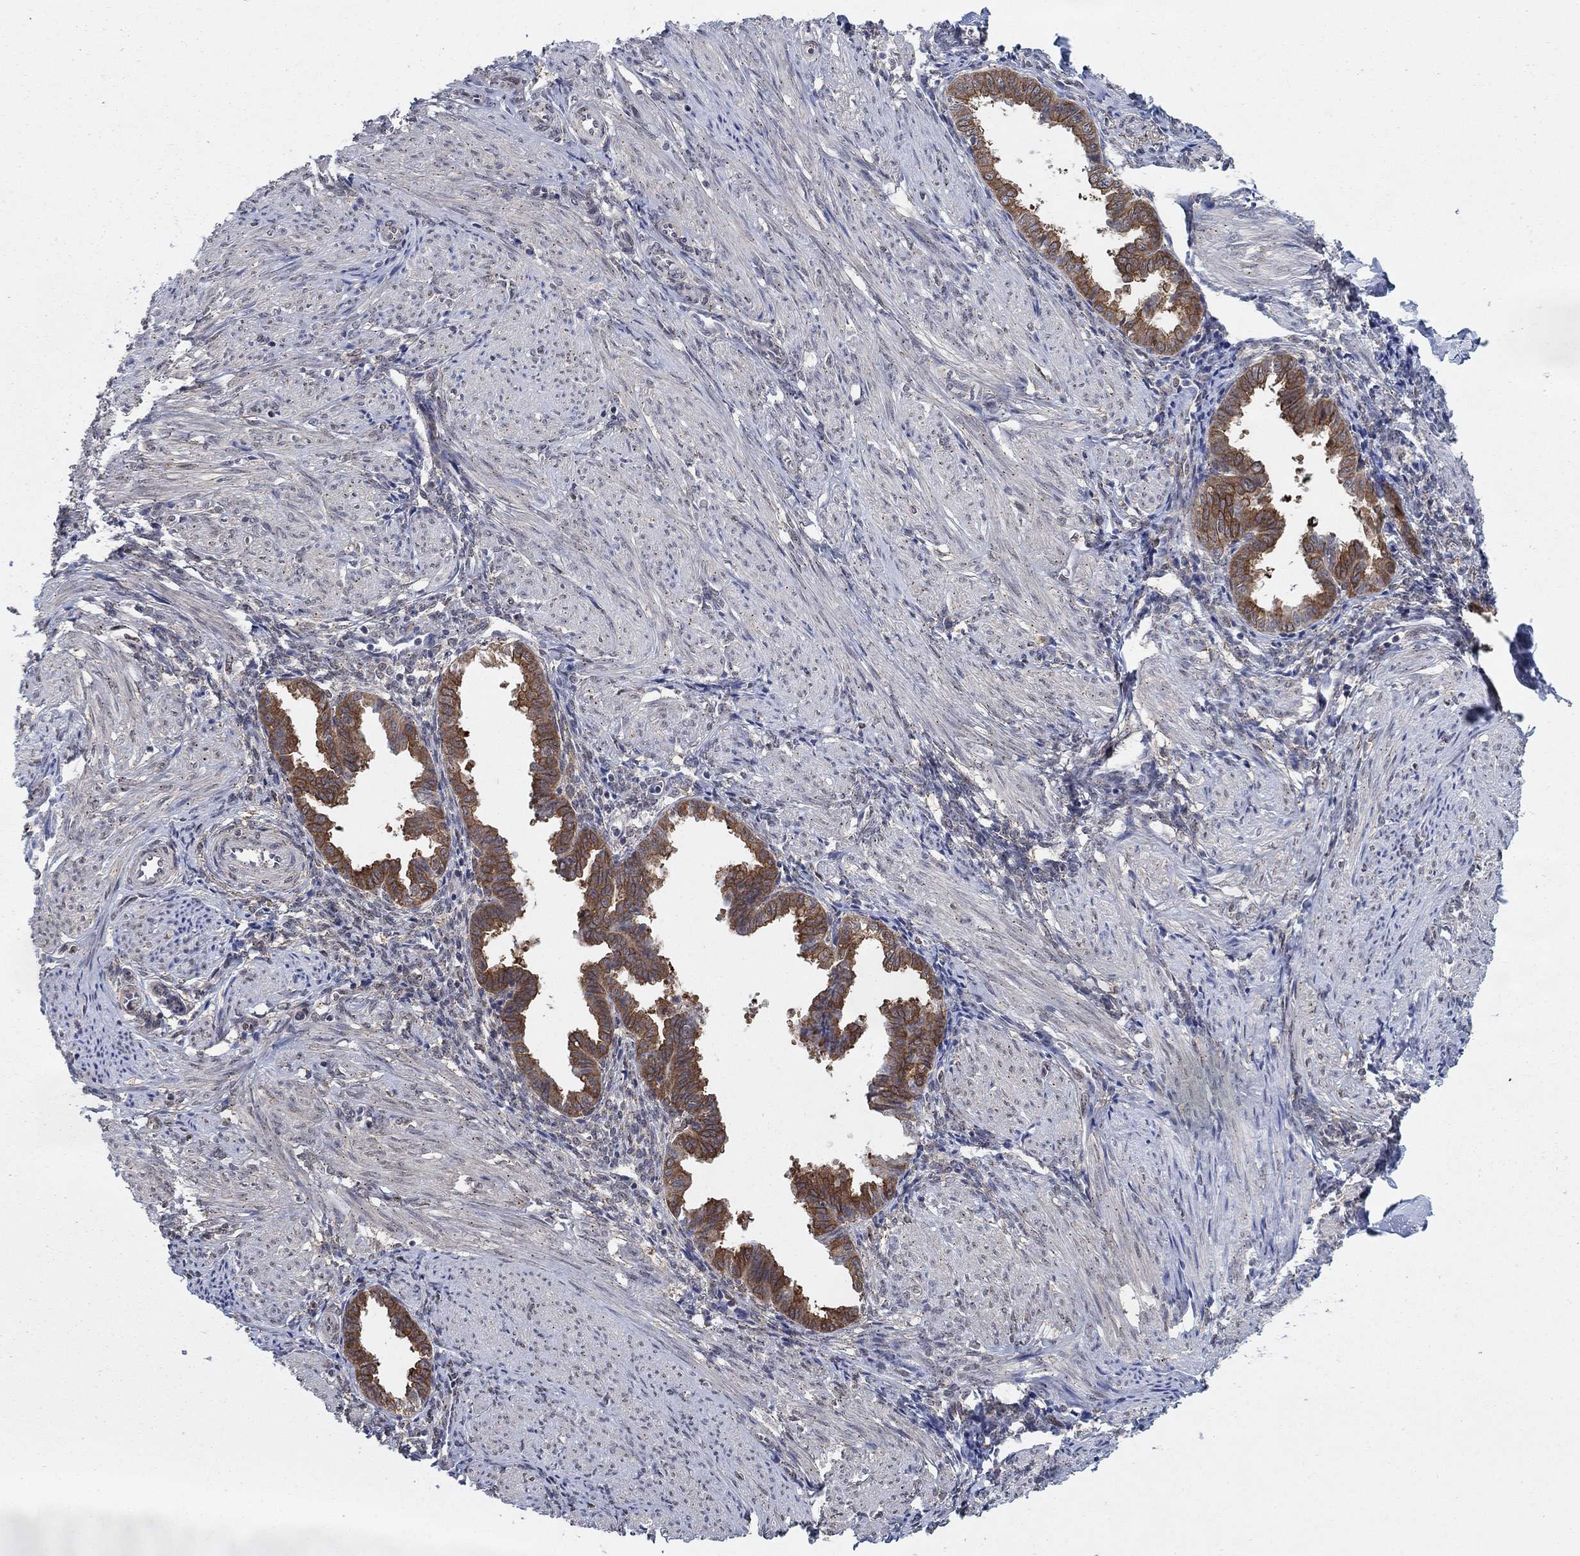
{"staining": {"intensity": "weak", "quantity": "25%-75%", "location": "cytoplasmic/membranous"}, "tissue": "endometrium", "cell_type": "Cells in endometrial stroma", "image_type": "normal", "snomed": [{"axis": "morphology", "description": "Normal tissue, NOS"}, {"axis": "topography", "description": "Endometrium"}], "caption": "Immunohistochemistry (IHC) micrograph of benign human endometrium stained for a protein (brown), which exhibits low levels of weak cytoplasmic/membranous positivity in about 25%-75% of cells in endometrial stroma.", "gene": "SH3RF1", "patient": {"sex": "female", "age": 37}}